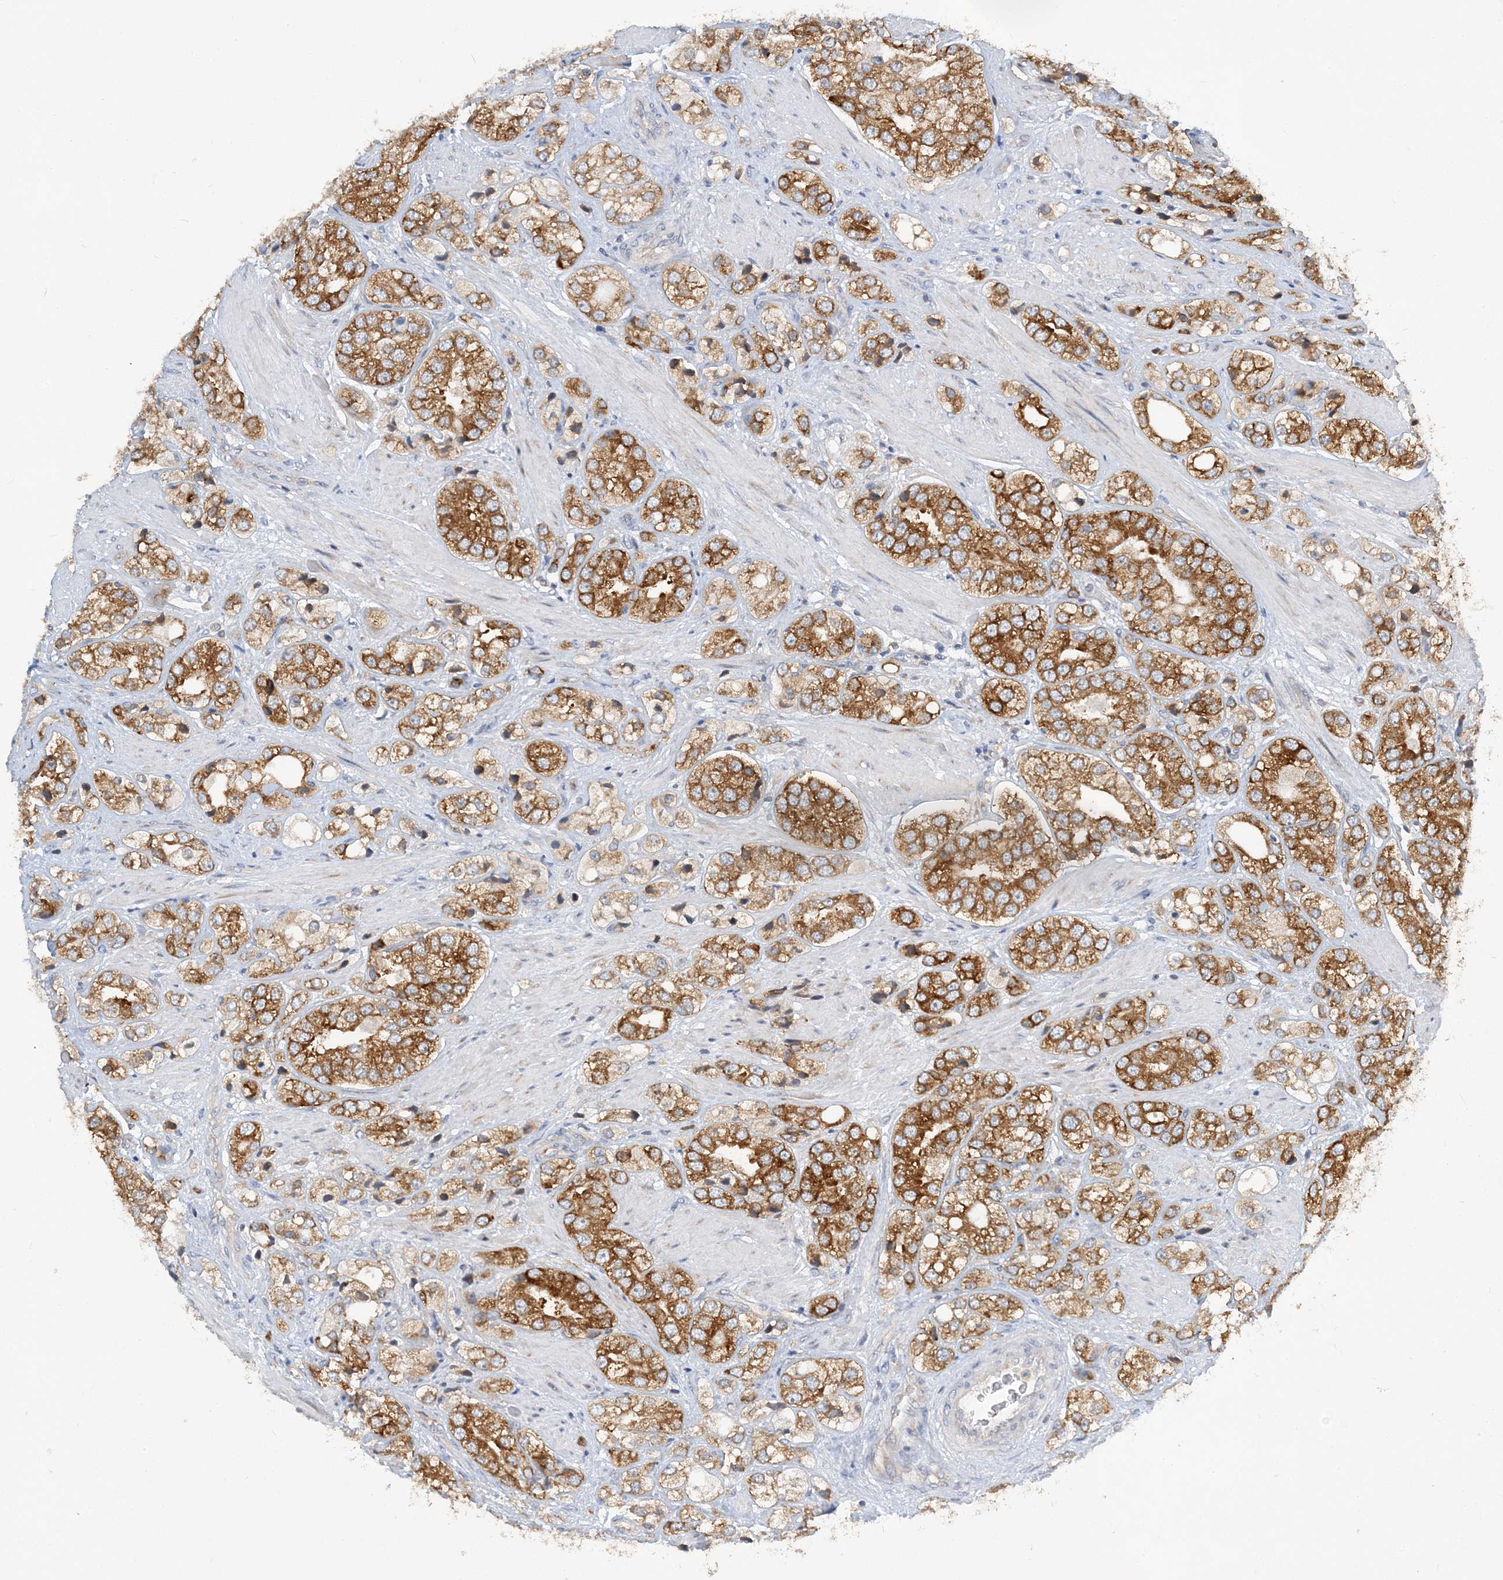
{"staining": {"intensity": "strong", "quantity": ">75%", "location": "cytoplasmic/membranous"}, "tissue": "prostate cancer", "cell_type": "Tumor cells", "image_type": "cancer", "snomed": [{"axis": "morphology", "description": "Adenocarcinoma, High grade"}, {"axis": "topography", "description": "Prostate"}], "caption": "Prostate cancer (adenocarcinoma (high-grade)) was stained to show a protein in brown. There is high levels of strong cytoplasmic/membranous positivity in approximately >75% of tumor cells.", "gene": "LARP4B", "patient": {"sex": "male", "age": 50}}